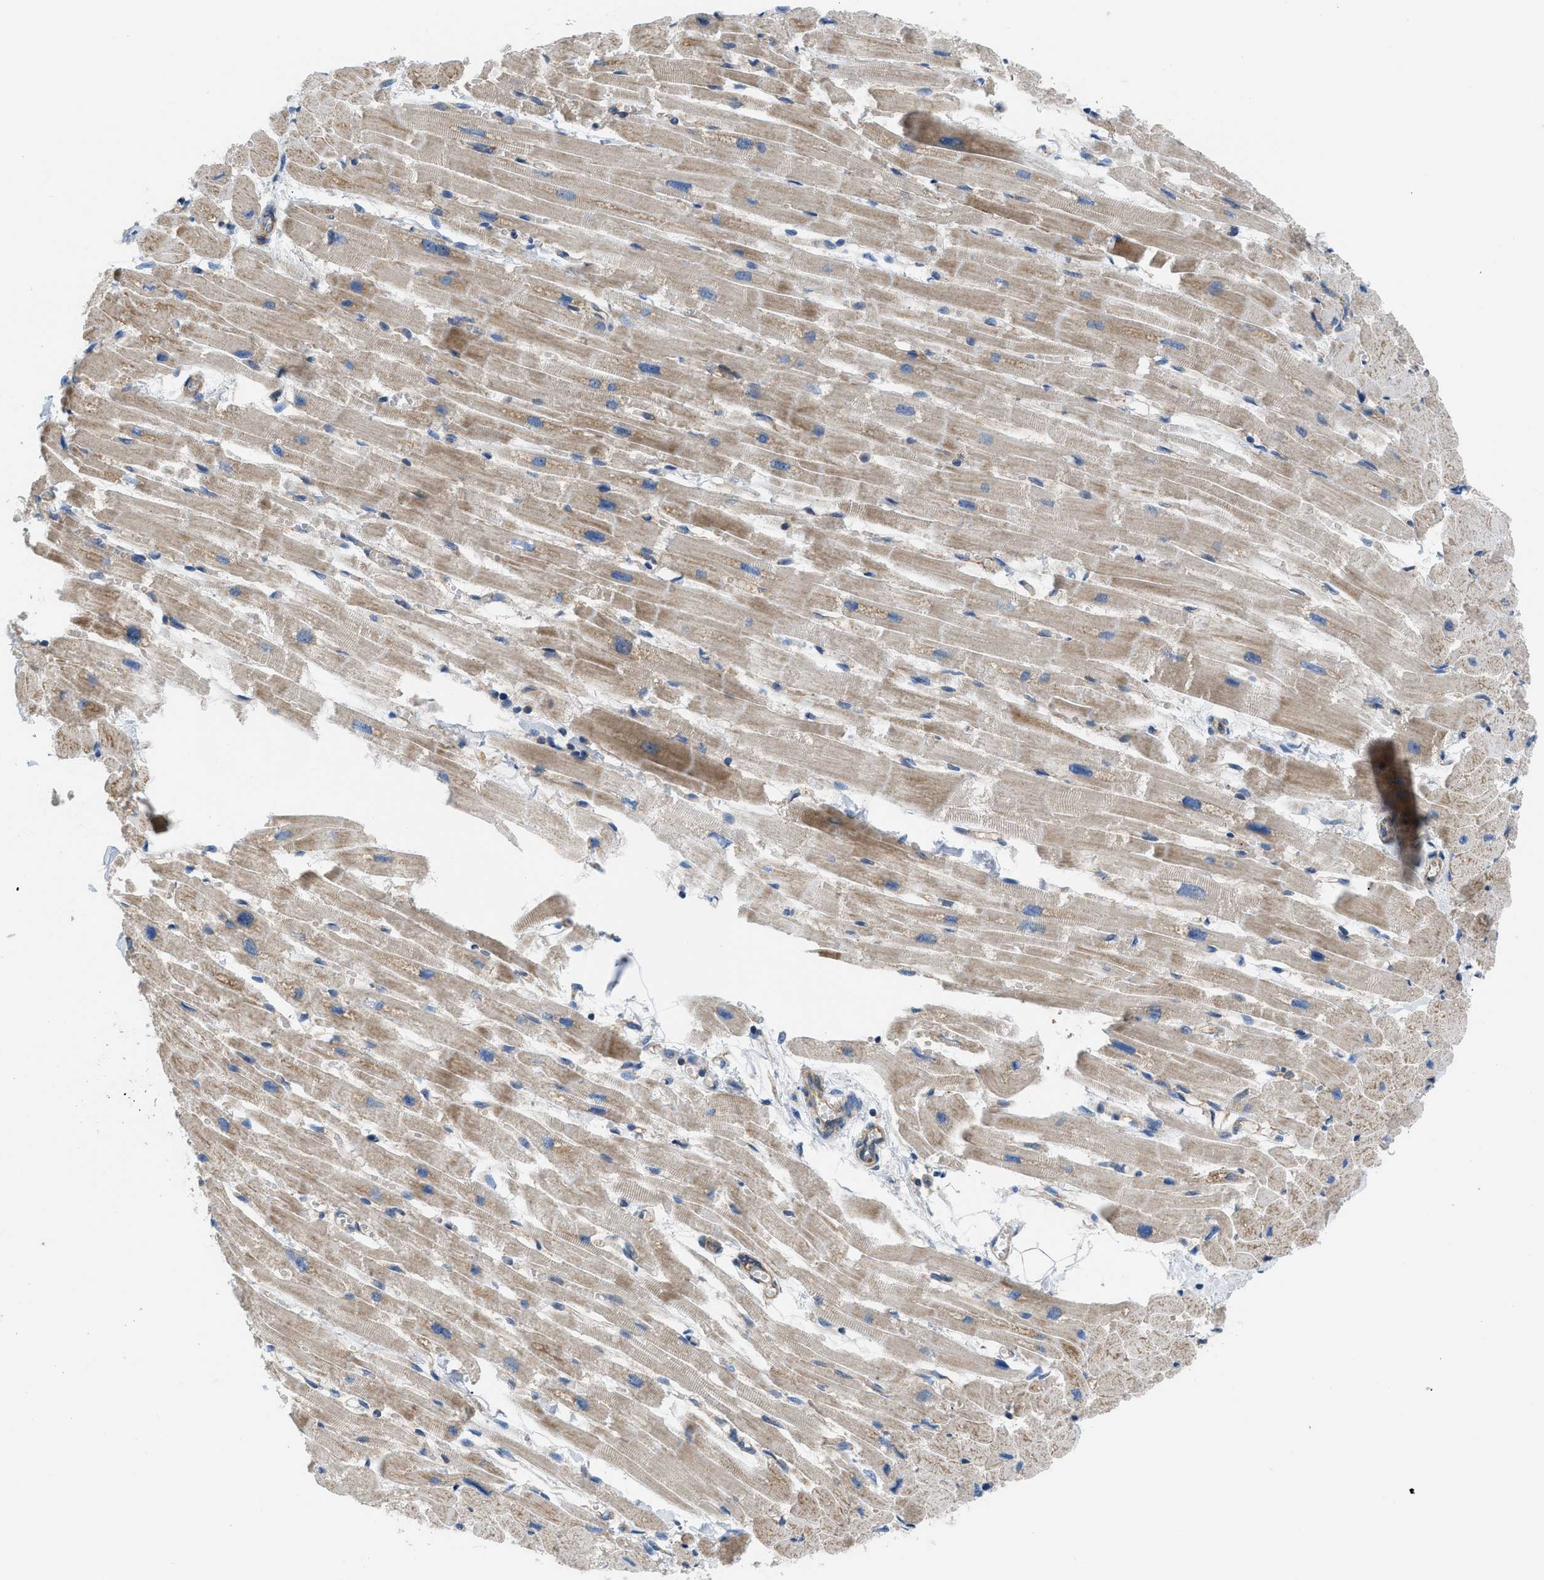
{"staining": {"intensity": "moderate", "quantity": ">75%", "location": "cytoplasmic/membranous"}, "tissue": "heart muscle", "cell_type": "Cardiomyocytes", "image_type": "normal", "snomed": [{"axis": "morphology", "description": "Normal tissue, NOS"}, {"axis": "topography", "description": "Heart"}], "caption": "Protein staining exhibits moderate cytoplasmic/membranous expression in about >75% of cardiomyocytes in benign heart muscle.", "gene": "ATP2A3", "patient": {"sex": "female", "age": 54}}